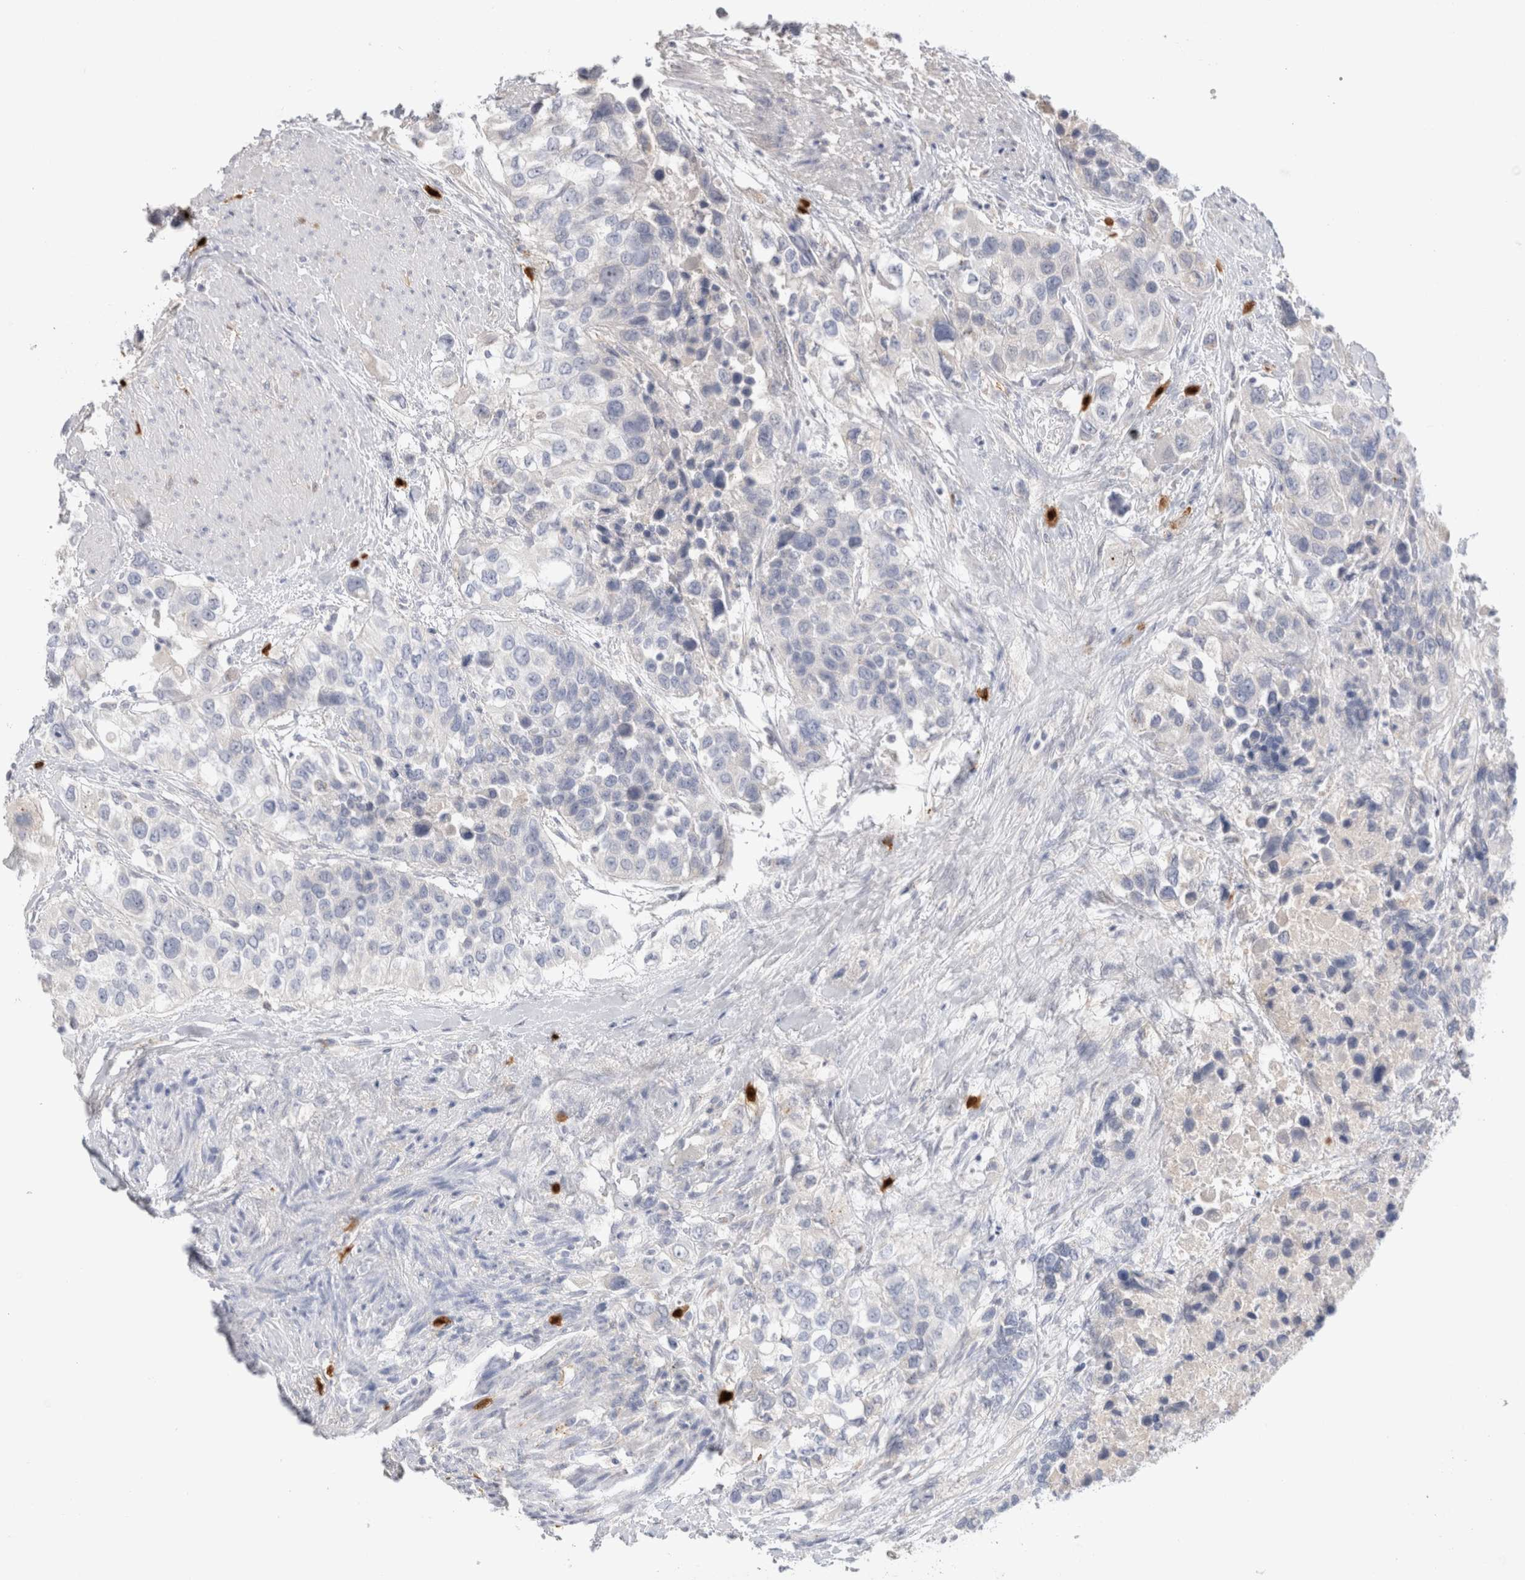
{"staining": {"intensity": "negative", "quantity": "none", "location": "none"}, "tissue": "urothelial cancer", "cell_type": "Tumor cells", "image_type": "cancer", "snomed": [{"axis": "morphology", "description": "Urothelial carcinoma, High grade"}, {"axis": "topography", "description": "Urinary bladder"}], "caption": "Urothelial cancer was stained to show a protein in brown. There is no significant expression in tumor cells.", "gene": "HPGDS", "patient": {"sex": "female", "age": 80}}